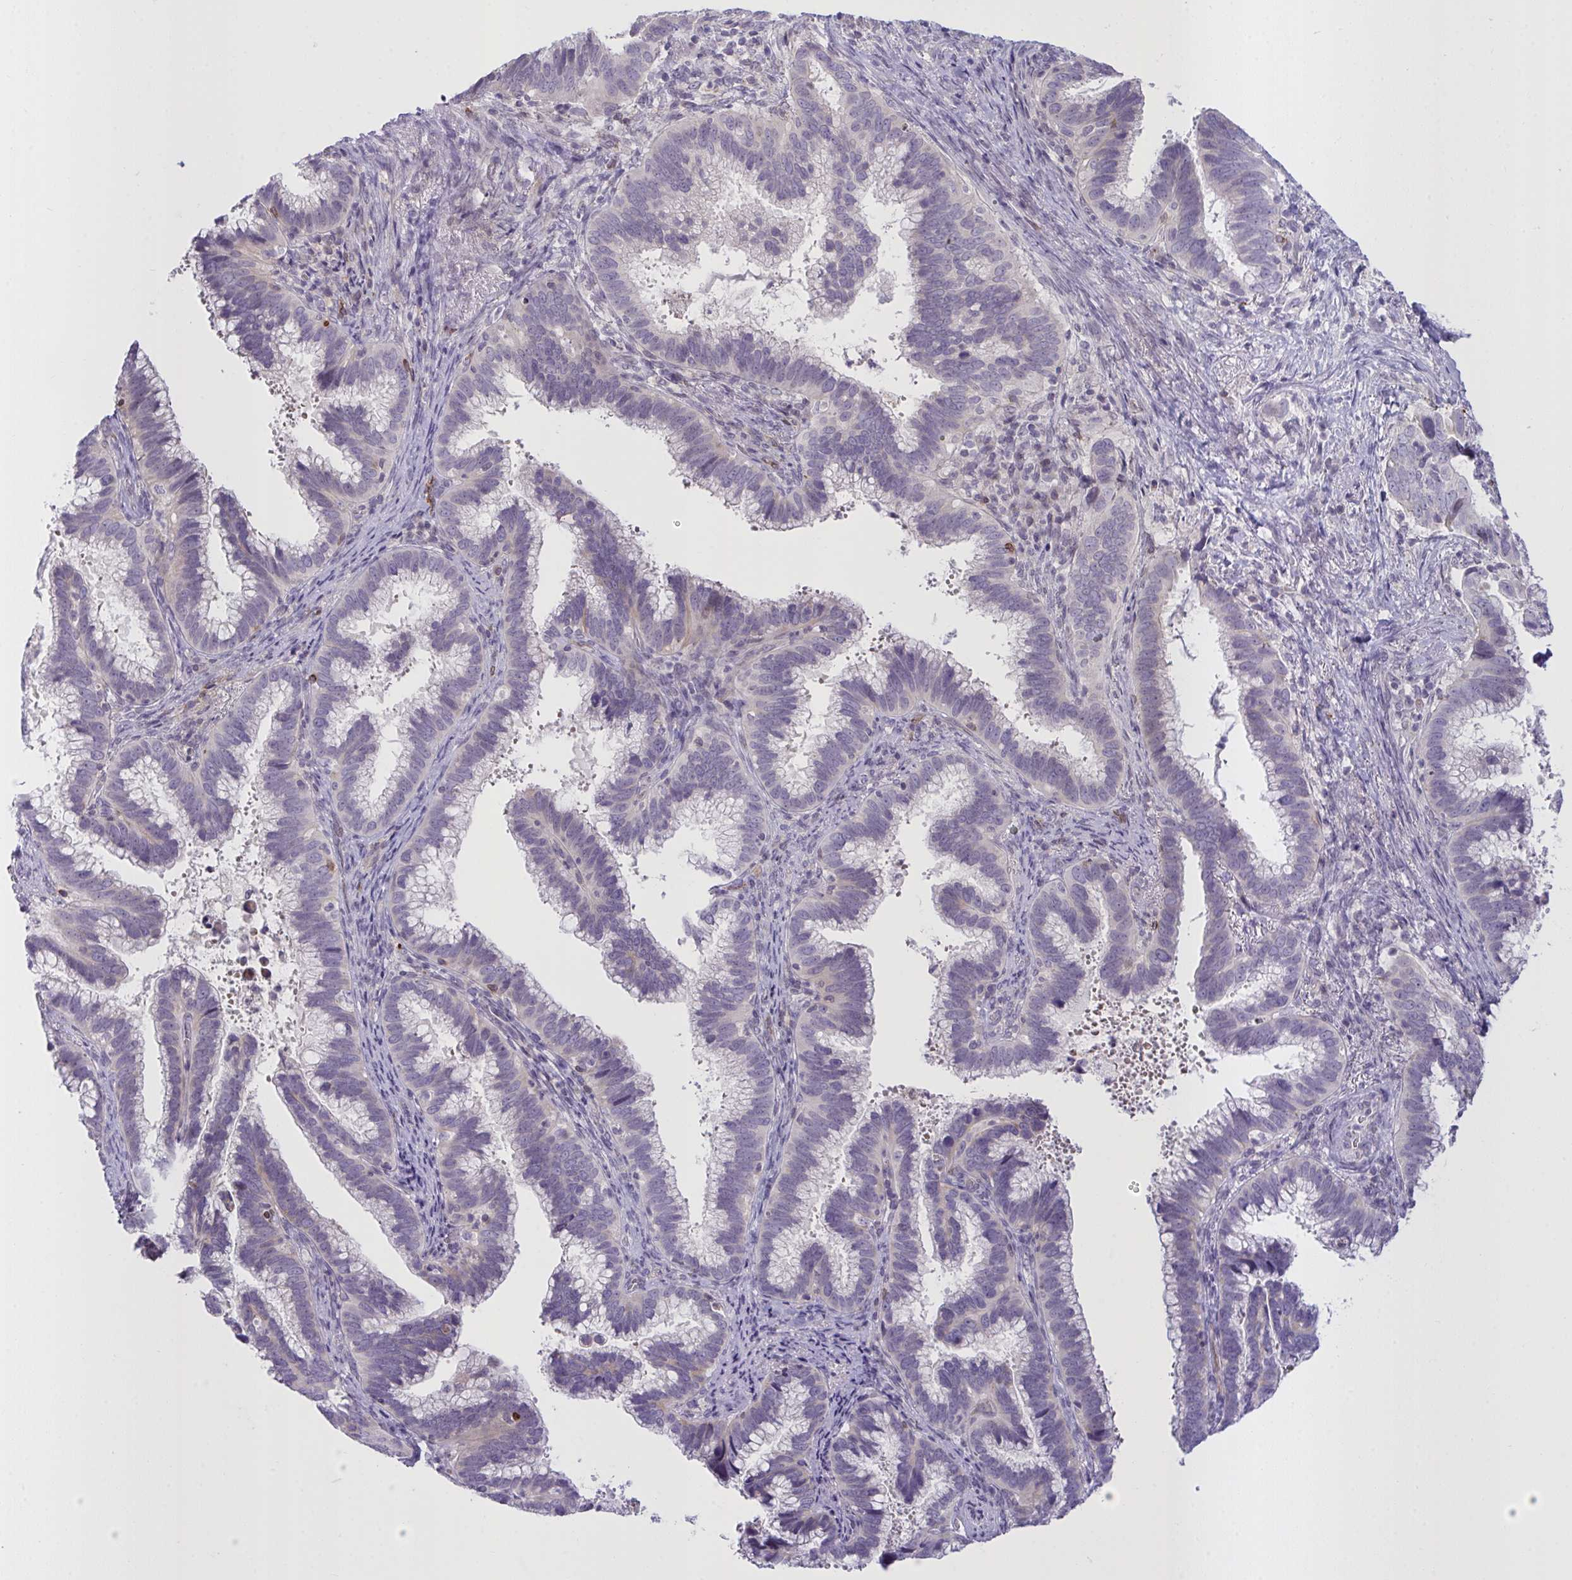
{"staining": {"intensity": "negative", "quantity": "none", "location": "none"}, "tissue": "cervical cancer", "cell_type": "Tumor cells", "image_type": "cancer", "snomed": [{"axis": "morphology", "description": "Adenocarcinoma, NOS"}, {"axis": "topography", "description": "Cervix"}], "caption": "Tumor cells show no significant protein expression in cervical adenocarcinoma. The staining is performed using DAB (3,3'-diaminobenzidine) brown chromogen with nuclei counter-stained in using hematoxylin.", "gene": "SEMA6B", "patient": {"sex": "female", "age": 56}}